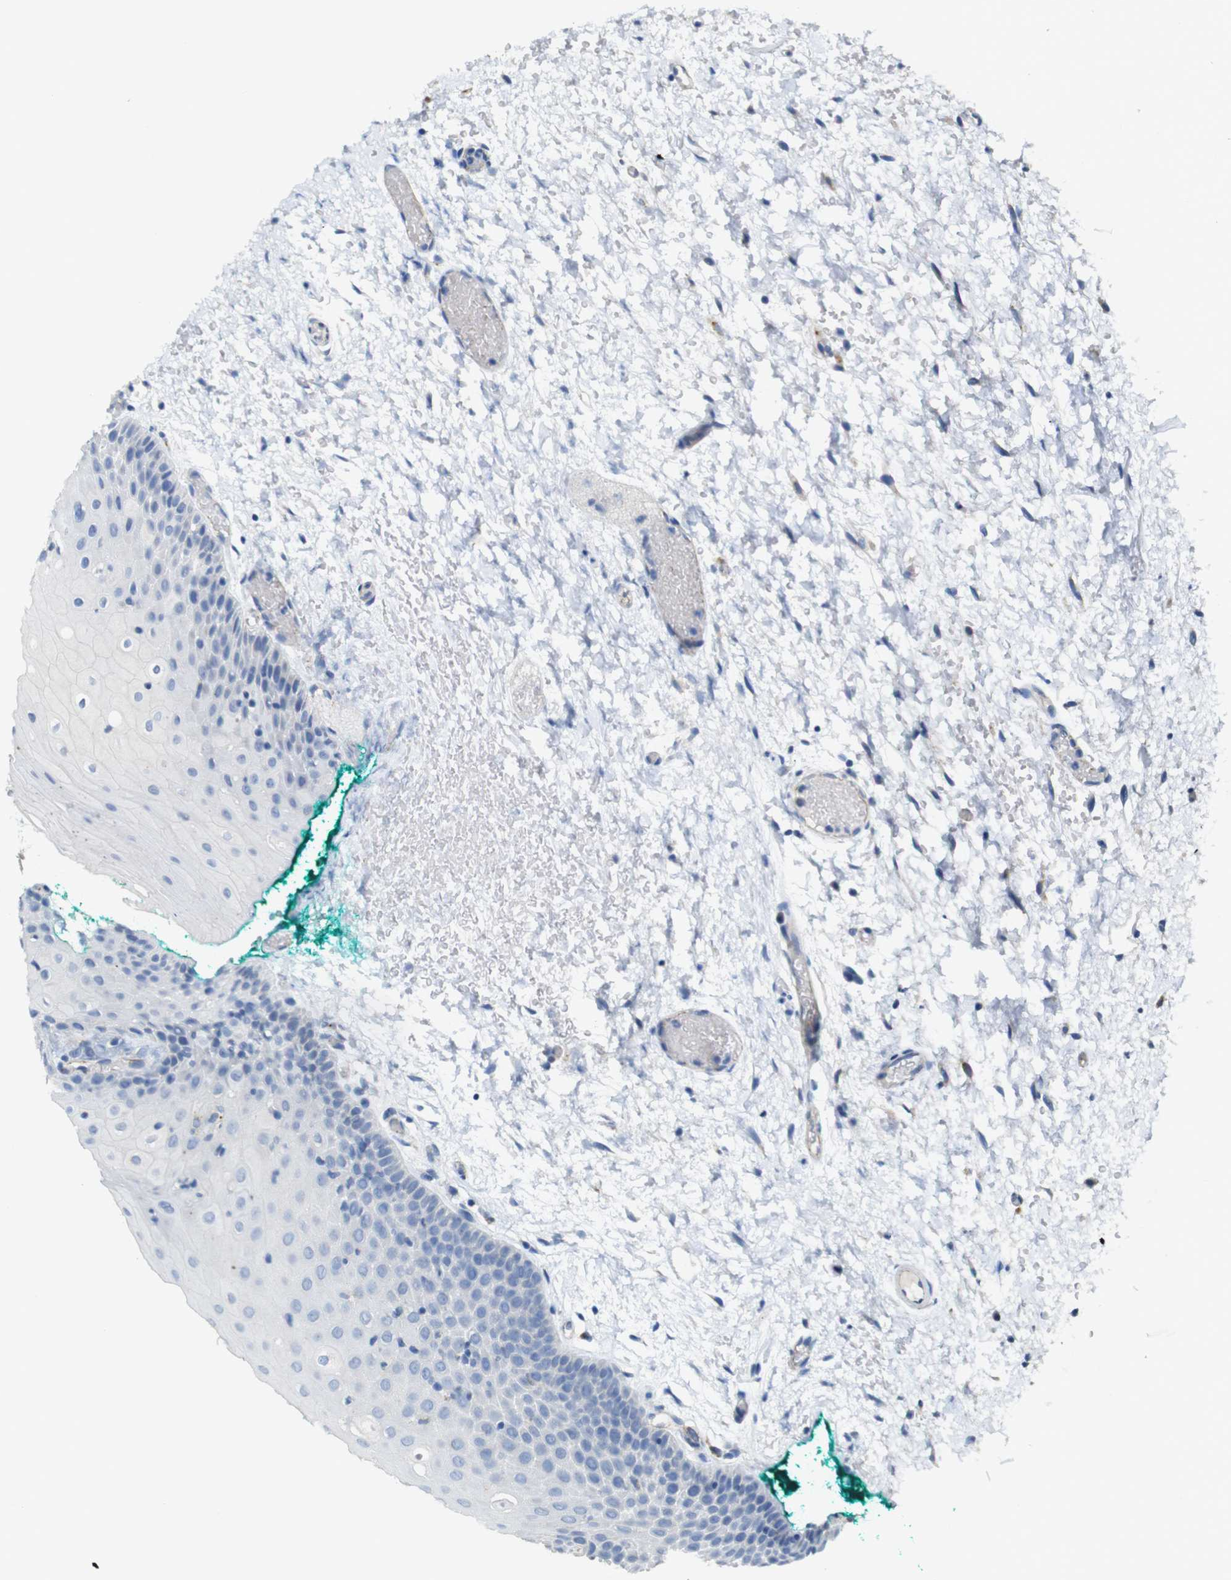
{"staining": {"intensity": "negative", "quantity": "none", "location": "none"}, "tissue": "oral mucosa", "cell_type": "Squamous epithelial cells", "image_type": "normal", "snomed": [{"axis": "morphology", "description": "Normal tissue, NOS"}, {"axis": "morphology", "description": "Squamous cell carcinoma, NOS"}, {"axis": "topography", "description": "Oral tissue"}, {"axis": "topography", "description": "Salivary gland"}, {"axis": "topography", "description": "Head-Neck"}], "caption": "Squamous epithelial cells show no significant expression in normal oral mucosa. The staining was performed using DAB (3,3'-diaminobenzidine) to visualize the protein expression in brown, while the nuclei were stained in blue with hematoxylin (Magnification: 20x).", "gene": "NHLRC3", "patient": {"sex": "female", "age": 62}}